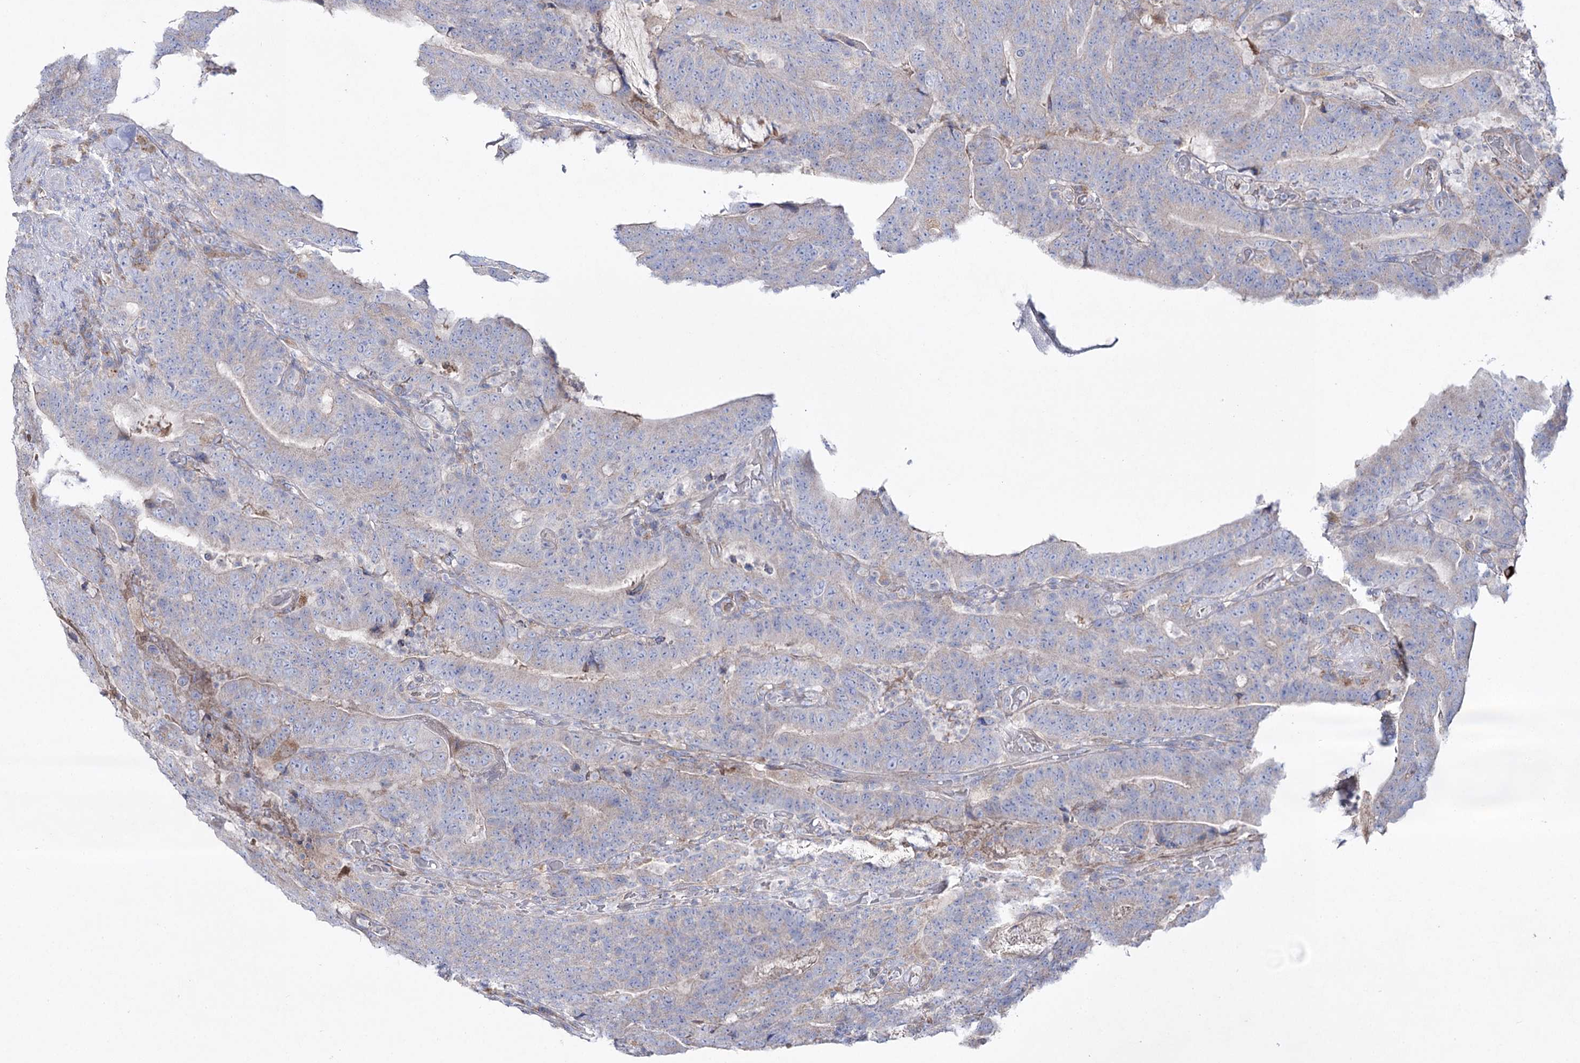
{"staining": {"intensity": "weak", "quantity": "25%-75%", "location": "cytoplasmic/membranous"}, "tissue": "colorectal cancer", "cell_type": "Tumor cells", "image_type": "cancer", "snomed": [{"axis": "morphology", "description": "Normal tissue, NOS"}, {"axis": "morphology", "description": "Adenocarcinoma, NOS"}, {"axis": "topography", "description": "Colon"}], "caption": "DAB (3,3'-diaminobenzidine) immunohistochemical staining of colorectal cancer (adenocarcinoma) reveals weak cytoplasmic/membranous protein staining in about 25%-75% of tumor cells.", "gene": "NAGLU", "patient": {"sex": "female", "age": 75}}